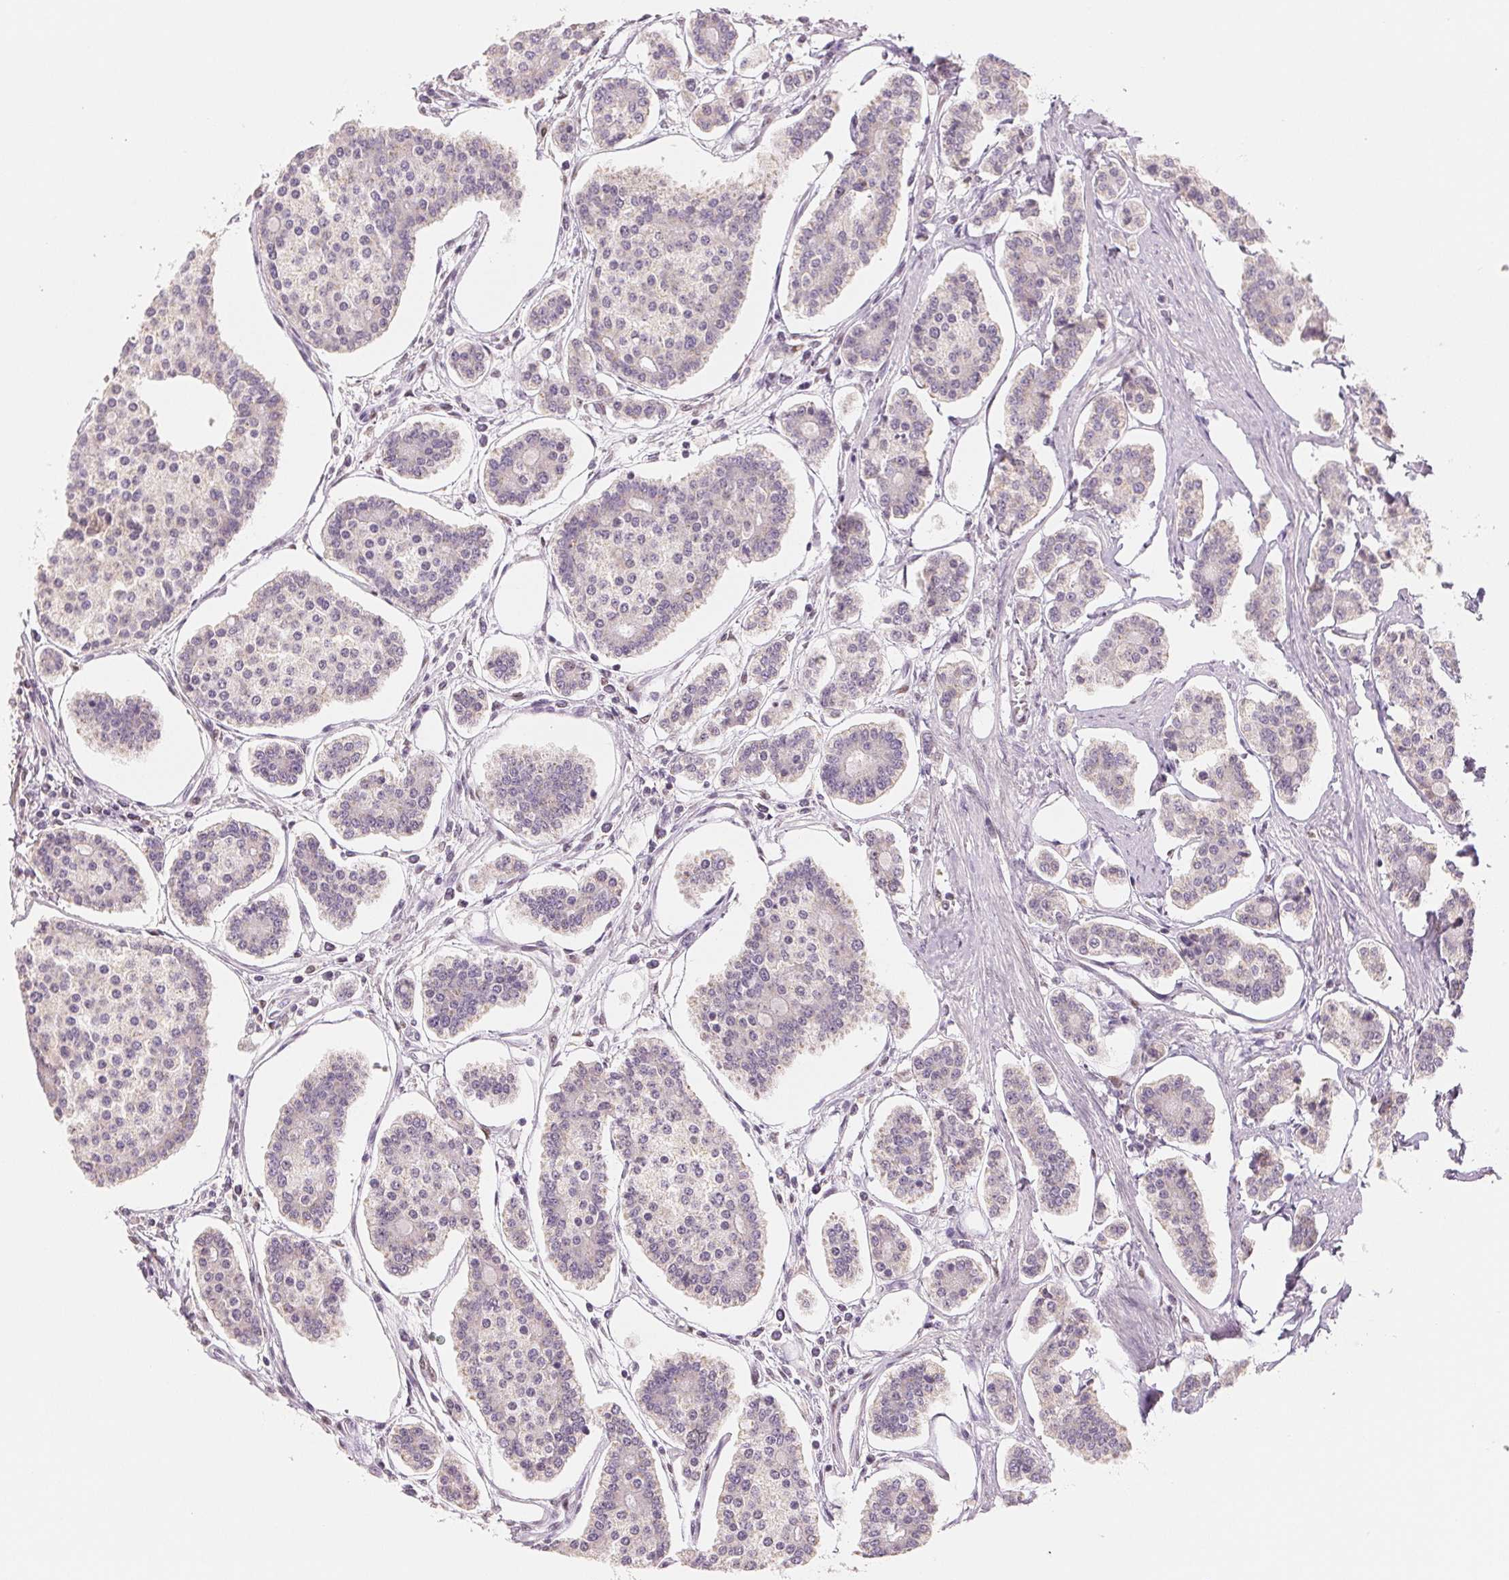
{"staining": {"intensity": "negative", "quantity": "none", "location": "none"}, "tissue": "carcinoid", "cell_type": "Tumor cells", "image_type": "cancer", "snomed": [{"axis": "morphology", "description": "Carcinoid, malignant, NOS"}, {"axis": "topography", "description": "Small intestine"}], "caption": "This is a photomicrograph of IHC staining of carcinoid (malignant), which shows no expression in tumor cells.", "gene": "SMARCD3", "patient": {"sex": "female", "age": 65}}